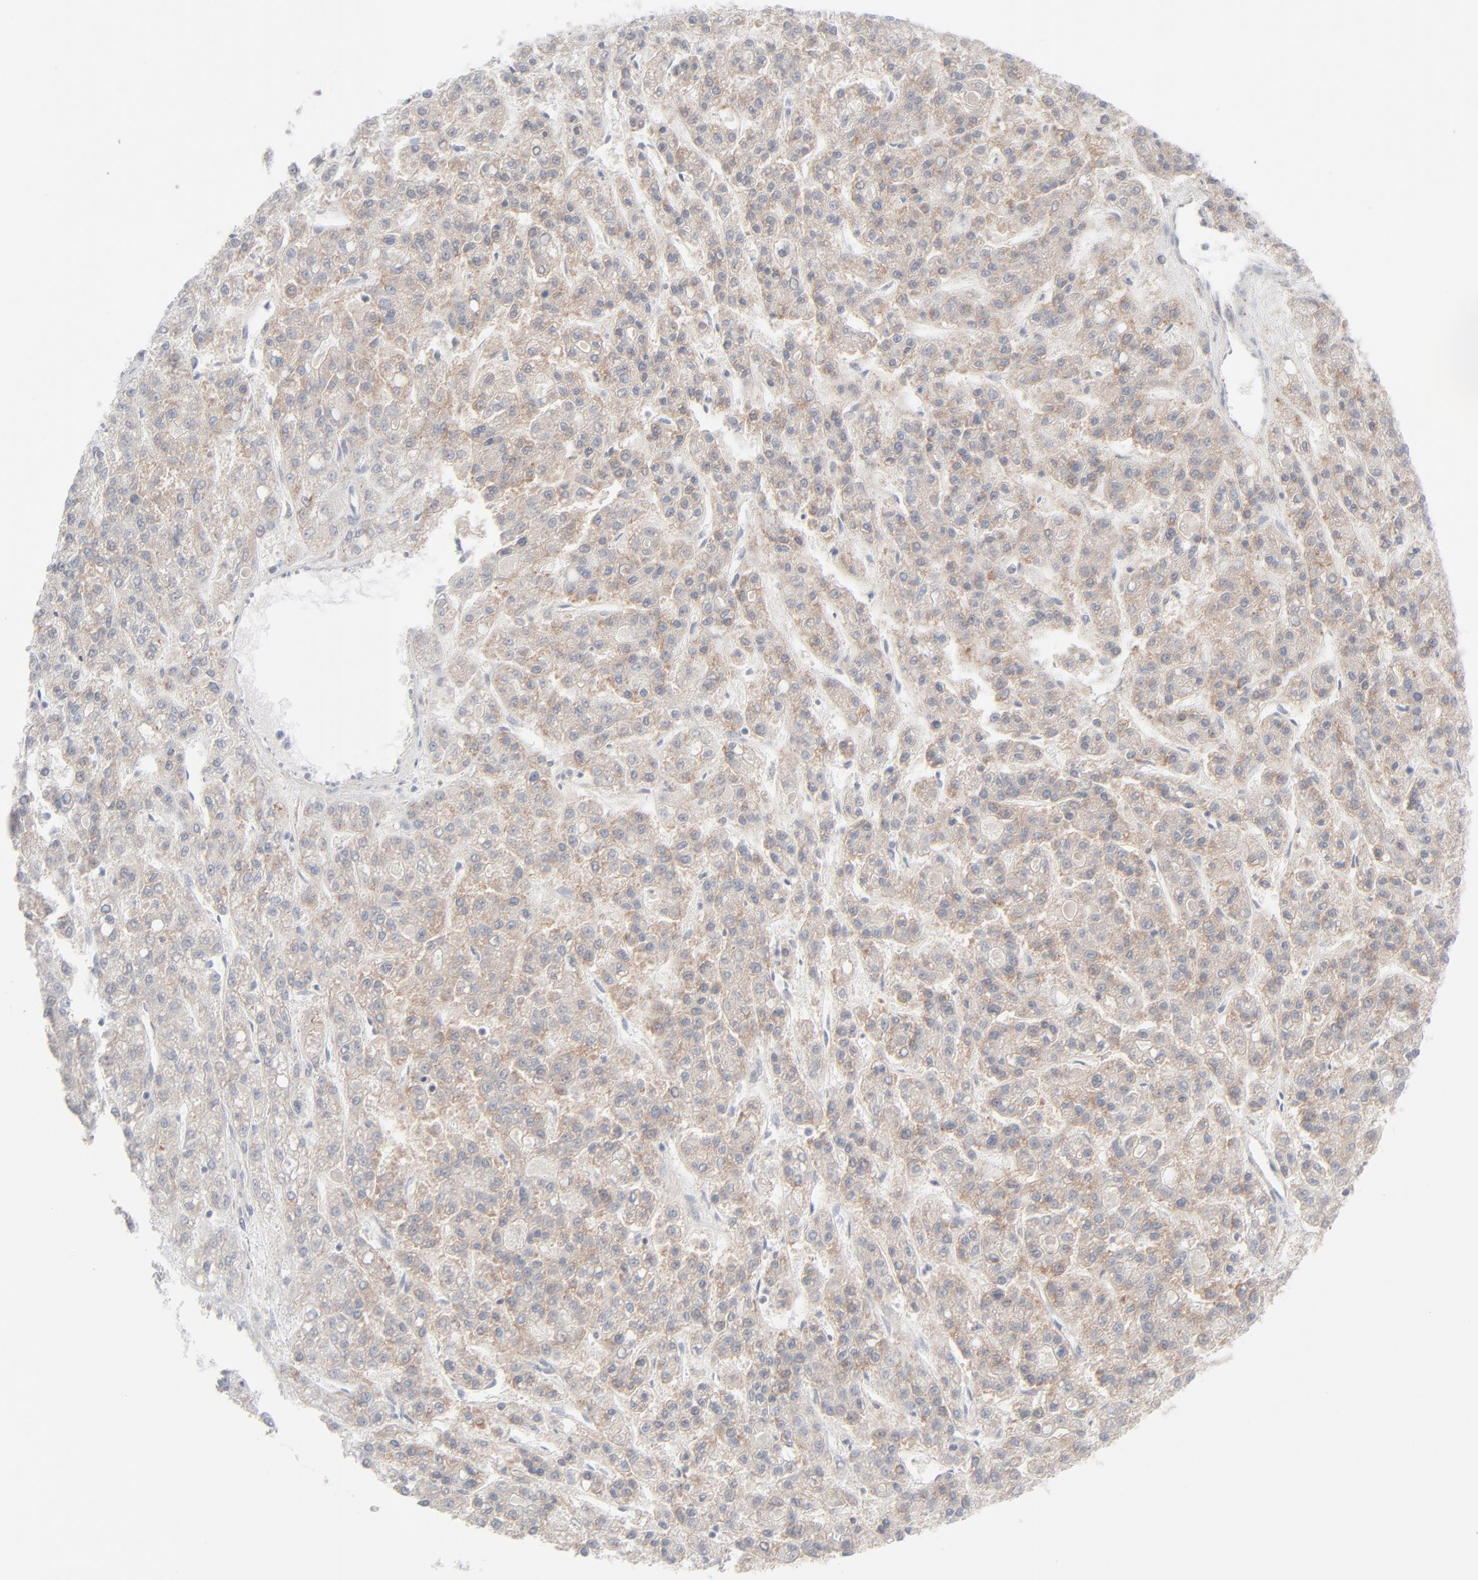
{"staining": {"intensity": "weak", "quantity": ">75%", "location": "cytoplasmic/membranous"}, "tissue": "liver cancer", "cell_type": "Tumor cells", "image_type": "cancer", "snomed": [{"axis": "morphology", "description": "Carcinoma, Hepatocellular, NOS"}, {"axis": "topography", "description": "Liver"}], "caption": "Human liver cancer stained for a protein (brown) exhibits weak cytoplasmic/membranous positive positivity in about >75% of tumor cells.", "gene": "KDSR", "patient": {"sex": "male", "age": 70}}